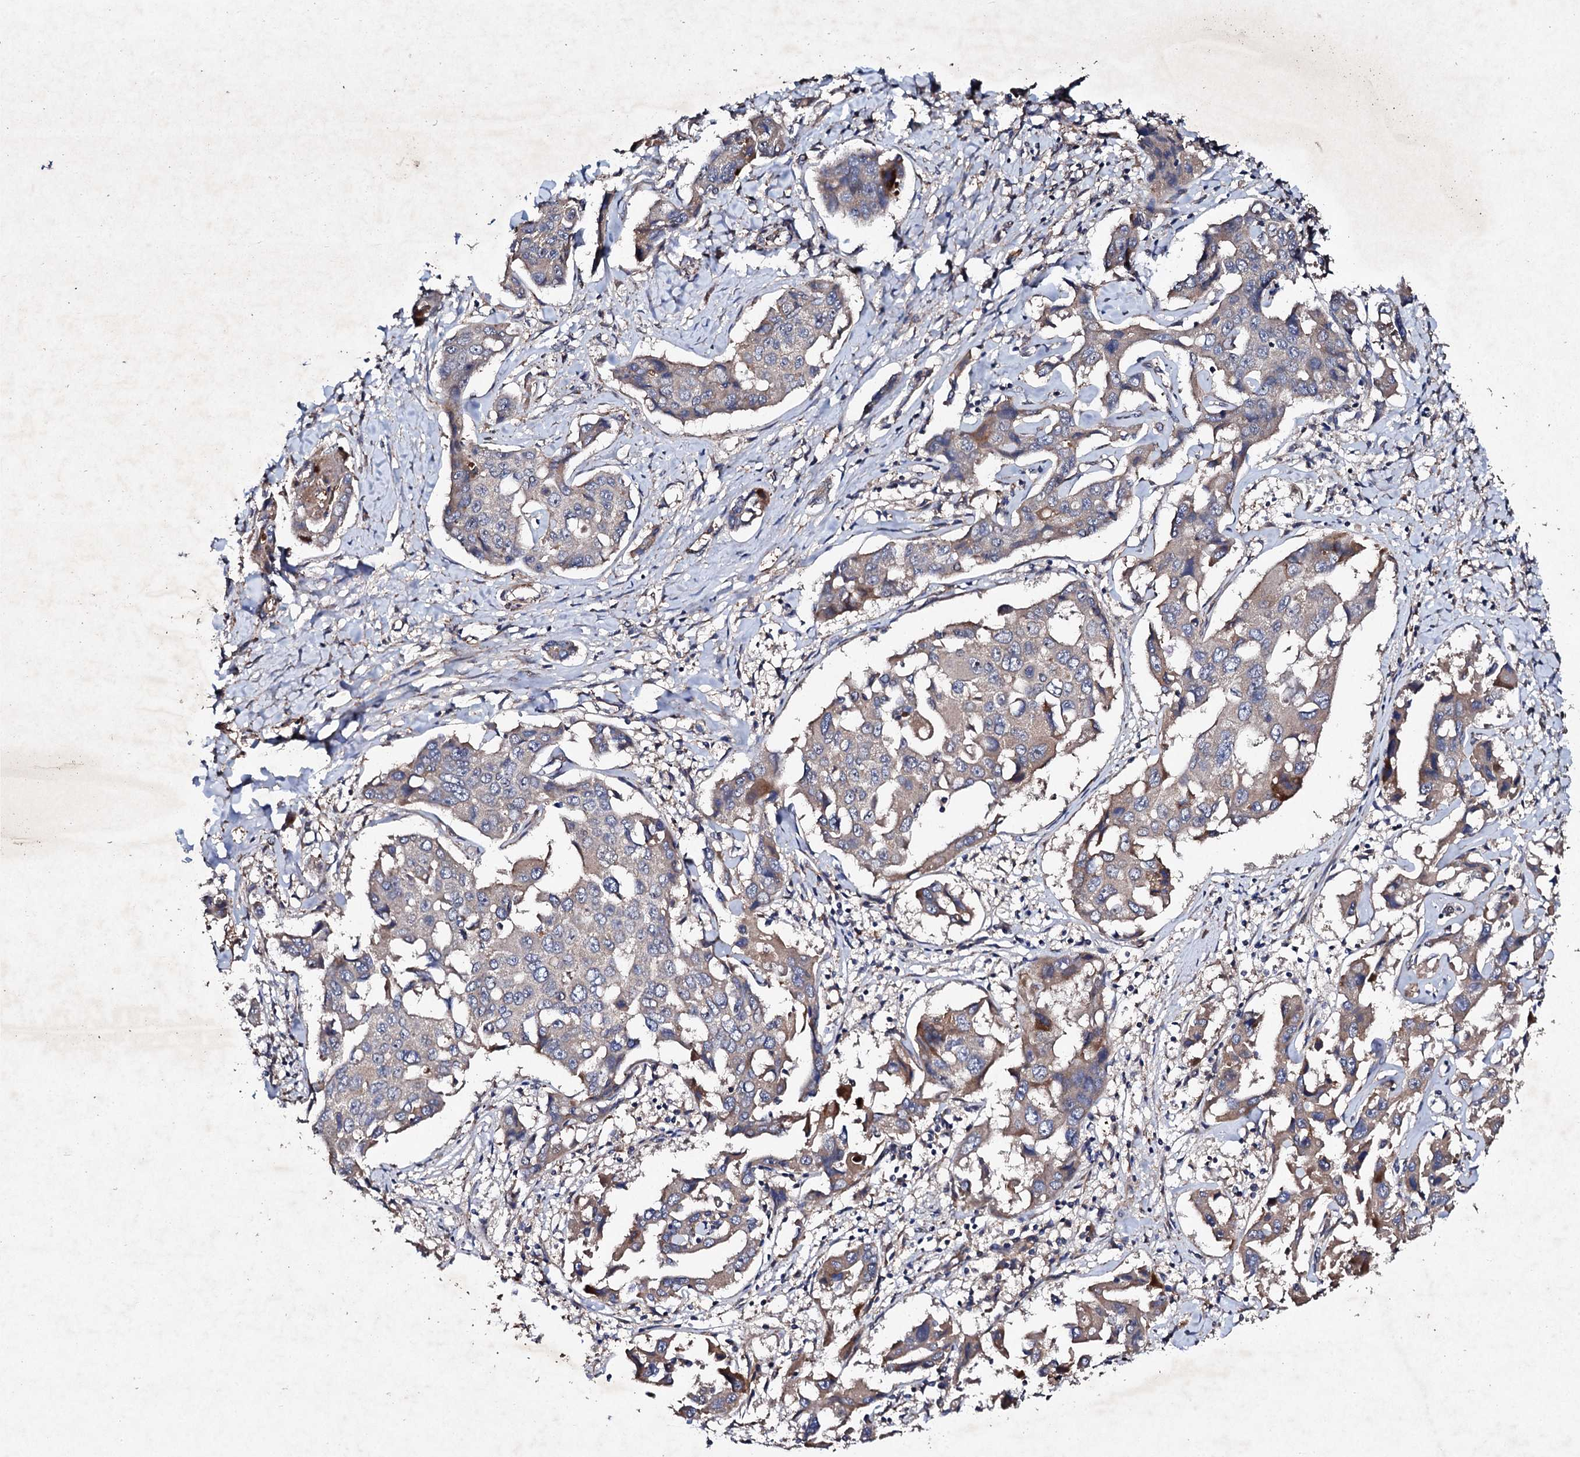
{"staining": {"intensity": "weak", "quantity": ">75%", "location": "cytoplasmic/membranous"}, "tissue": "liver cancer", "cell_type": "Tumor cells", "image_type": "cancer", "snomed": [{"axis": "morphology", "description": "Cholangiocarcinoma"}, {"axis": "topography", "description": "Liver"}], "caption": "High-power microscopy captured an immunohistochemistry micrograph of cholangiocarcinoma (liver), revealing weak cytoplasmic/membranous expression in about >75% of tumor cells.", "gene": "MOCOS", "patient": {"sex": "male", "age": 59}}